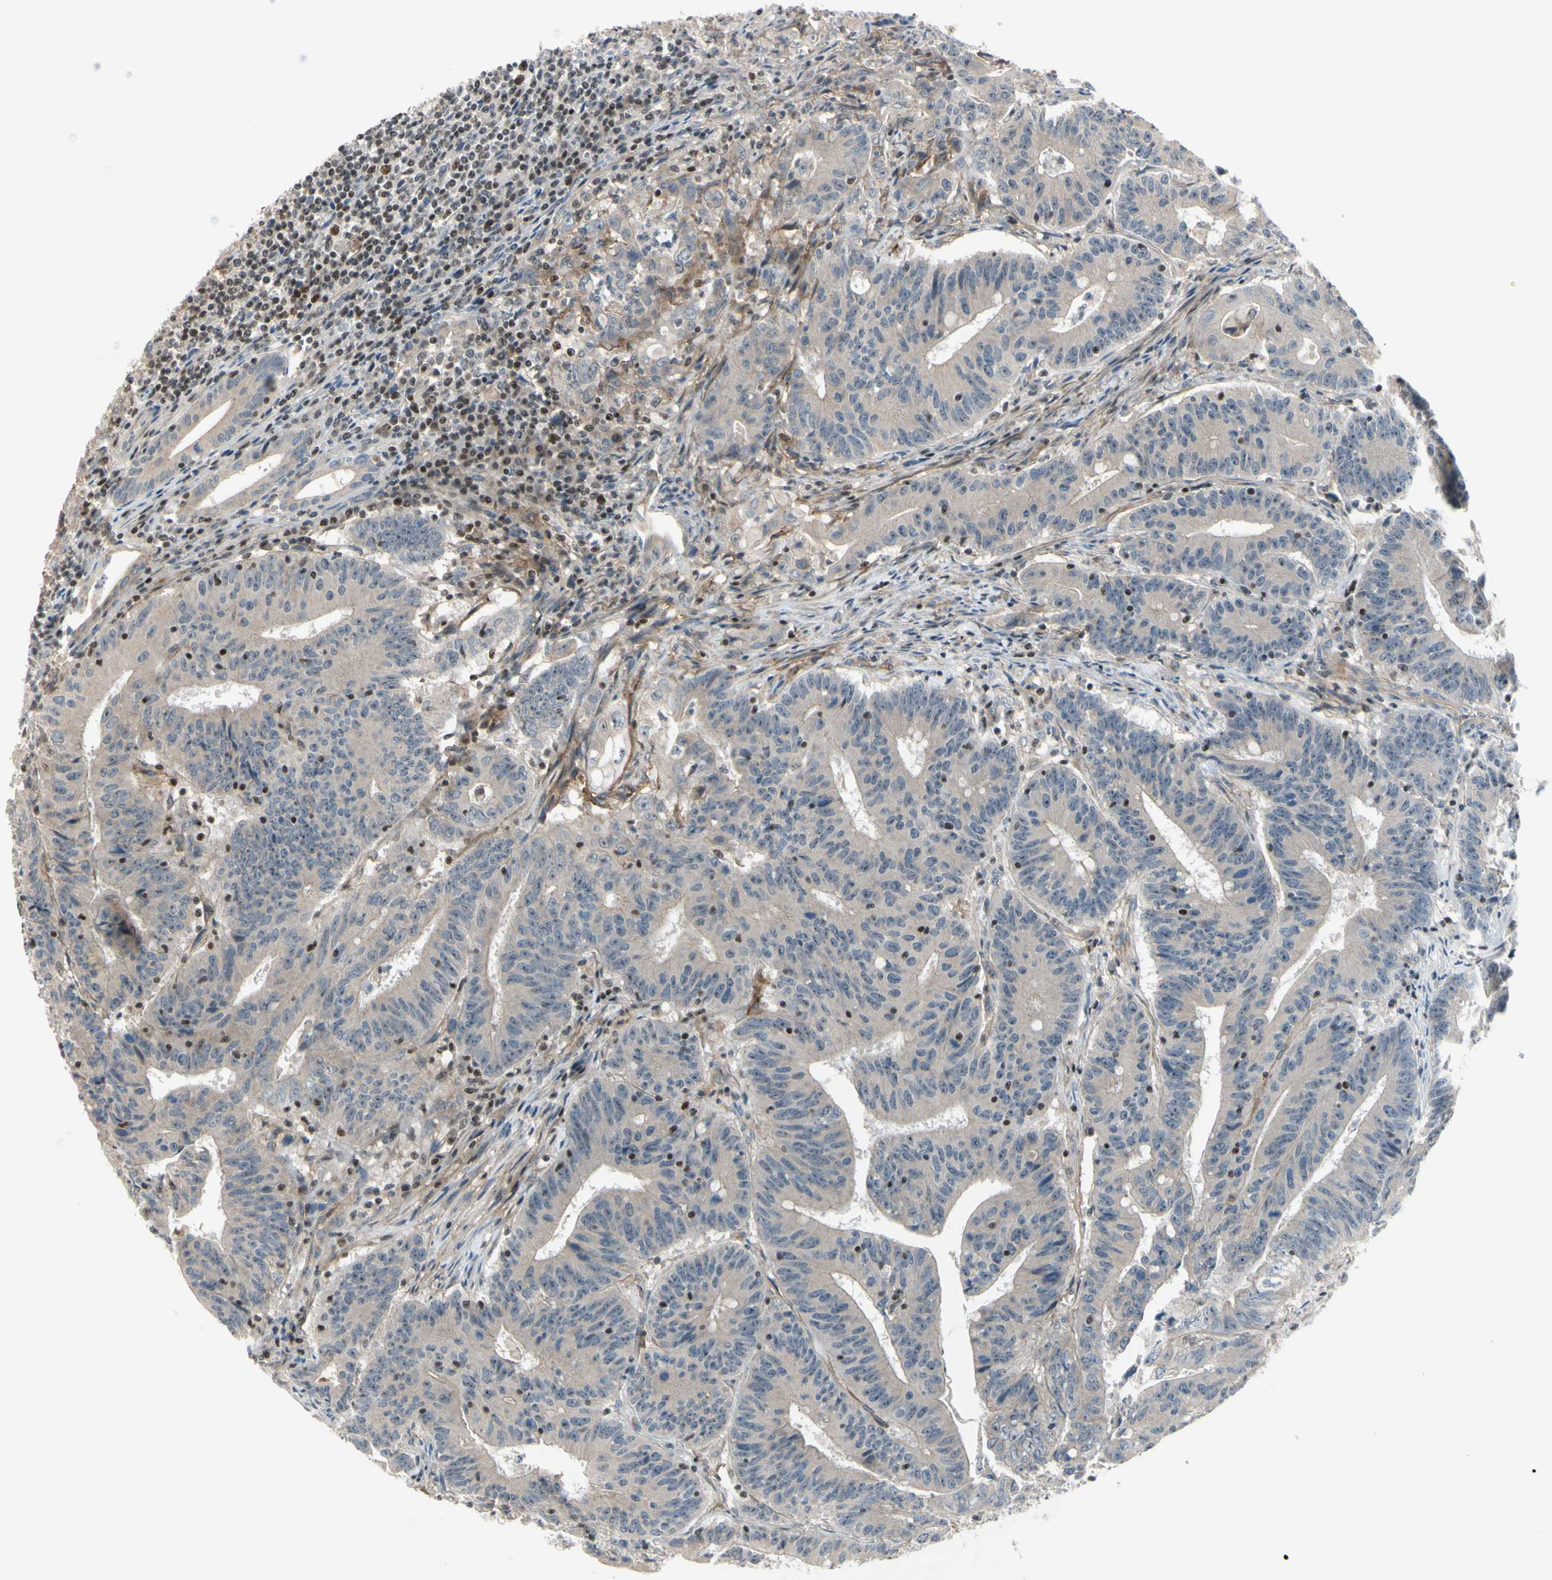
{"staining": {"intensity": "weak", "quantity": ">75%", "location": "cytoplasmic/membranous"}, "tissue": "colorectal cancer", "cell_type": "Tumor cells", "image_type": "cancer", "snomed": [{"axis": "morphology", "description": "Adenocarcinoma, NOS"}, {"axis": "topography", "description": "Colon"}], "caption": "A low amount of weak cytoplasmic/membranous expression is seen in about >75% of tumor cells in colorectal cancer (adenocarcinoma) tissue. The staining was performed using DAB (3,3'-diaminobenzidine), with brown indicating positive protein expression. Nuclei are stained blue with hematoxylin.", "gene": "NFYA", "patient": {"sex": "male", "age": 45}}